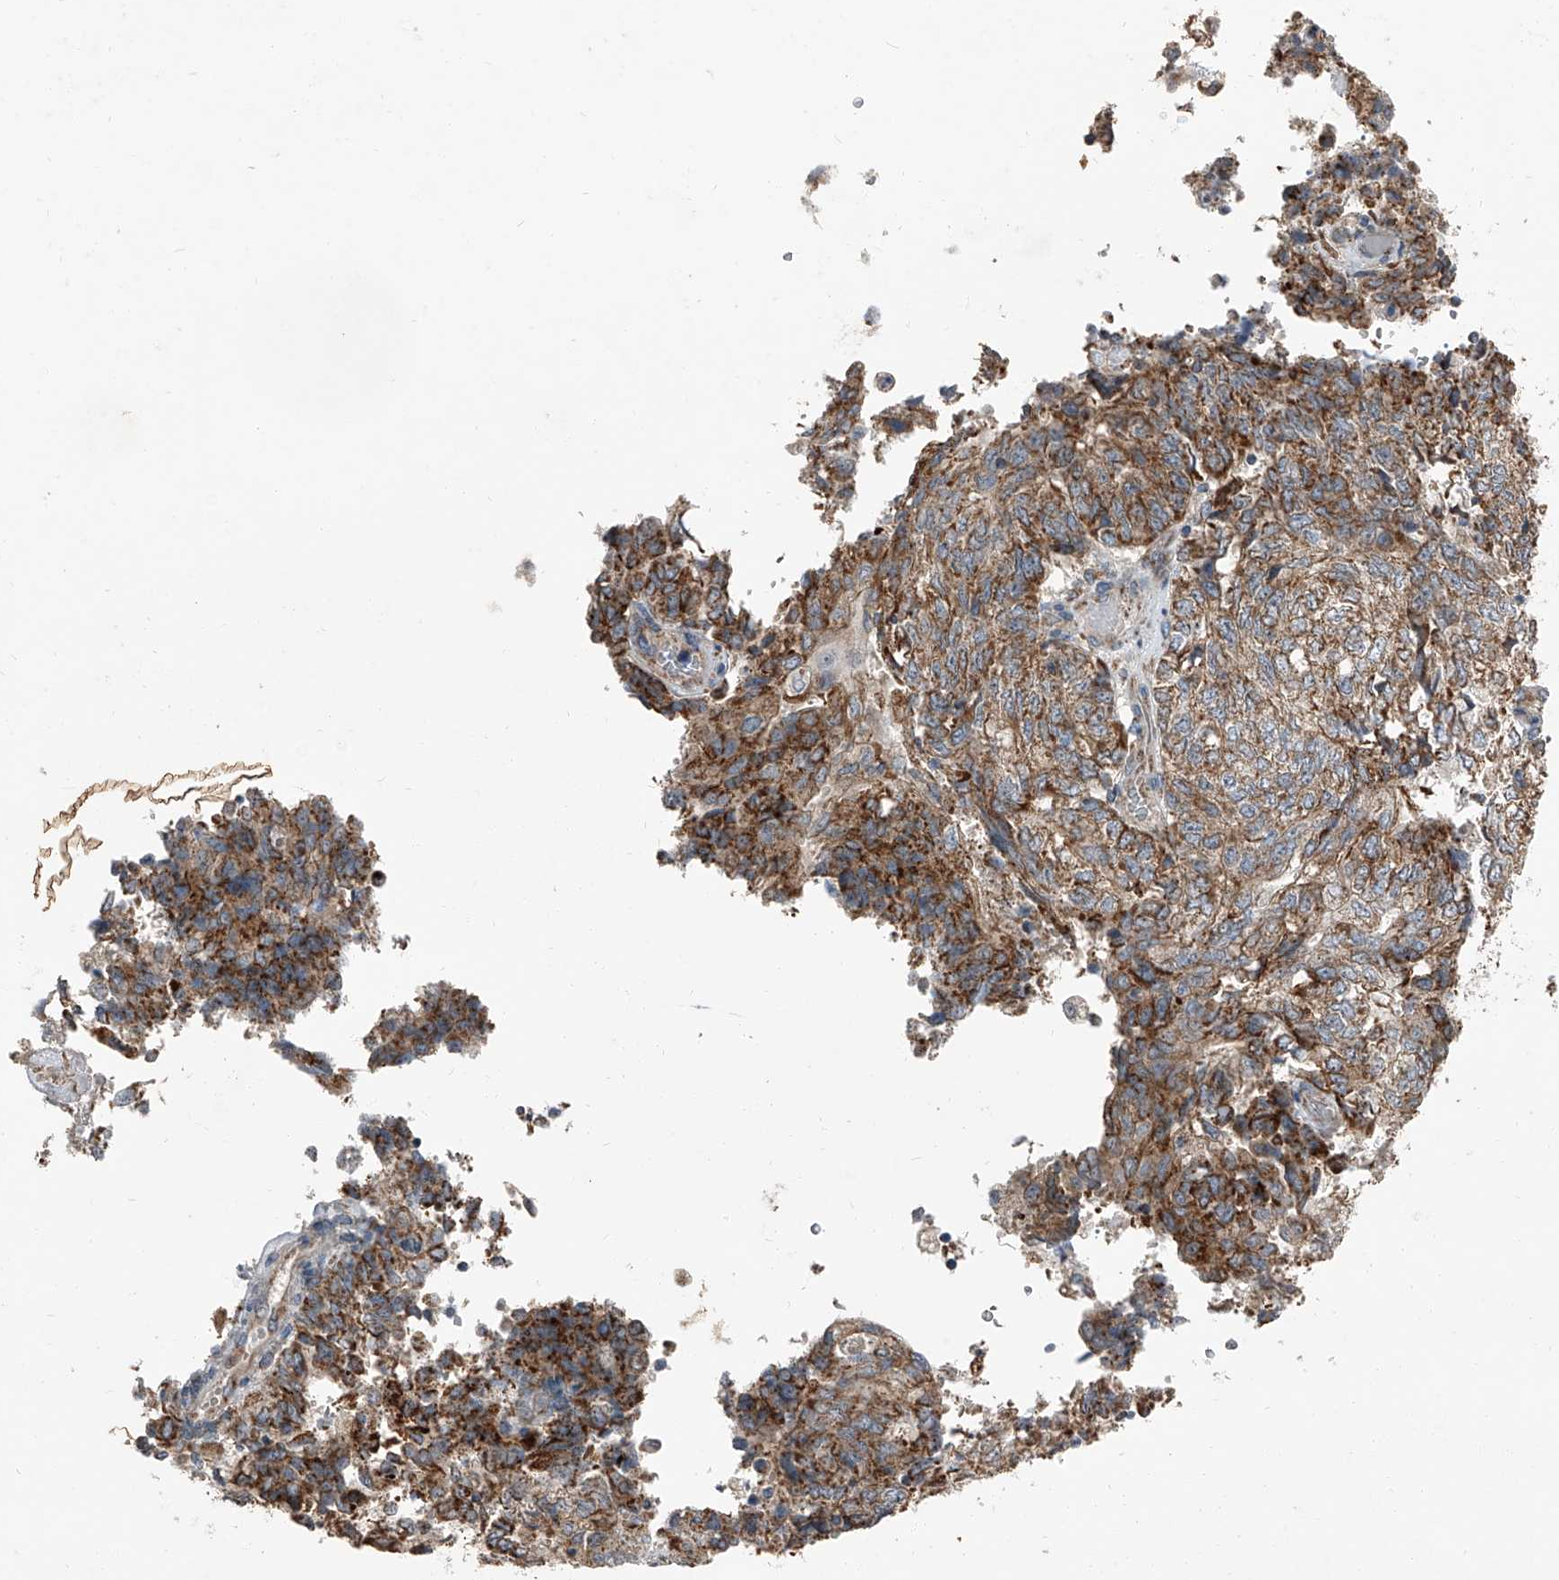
{"staining": {"intensity": "strong", "quantity": ">75%", "location": "cytoplasmic/membranous"}, "tissue": "endometrial cancer", "cell_type": "Tumor cells", "image_type": "cancer", "snomed": [{"axis": "morphology", "description": "Adenocarcinoma, NOS"}, {"axis": "topography", "description": "Endometrium"}], "caption": "Brown immunohistochemical staining in endometrial cancer displays strong cytoplasmic/membranous expression in approximately >75% of tumor cells.", "gene": "CHRNA7", "patient": {"sex": "female", "age": 80}}